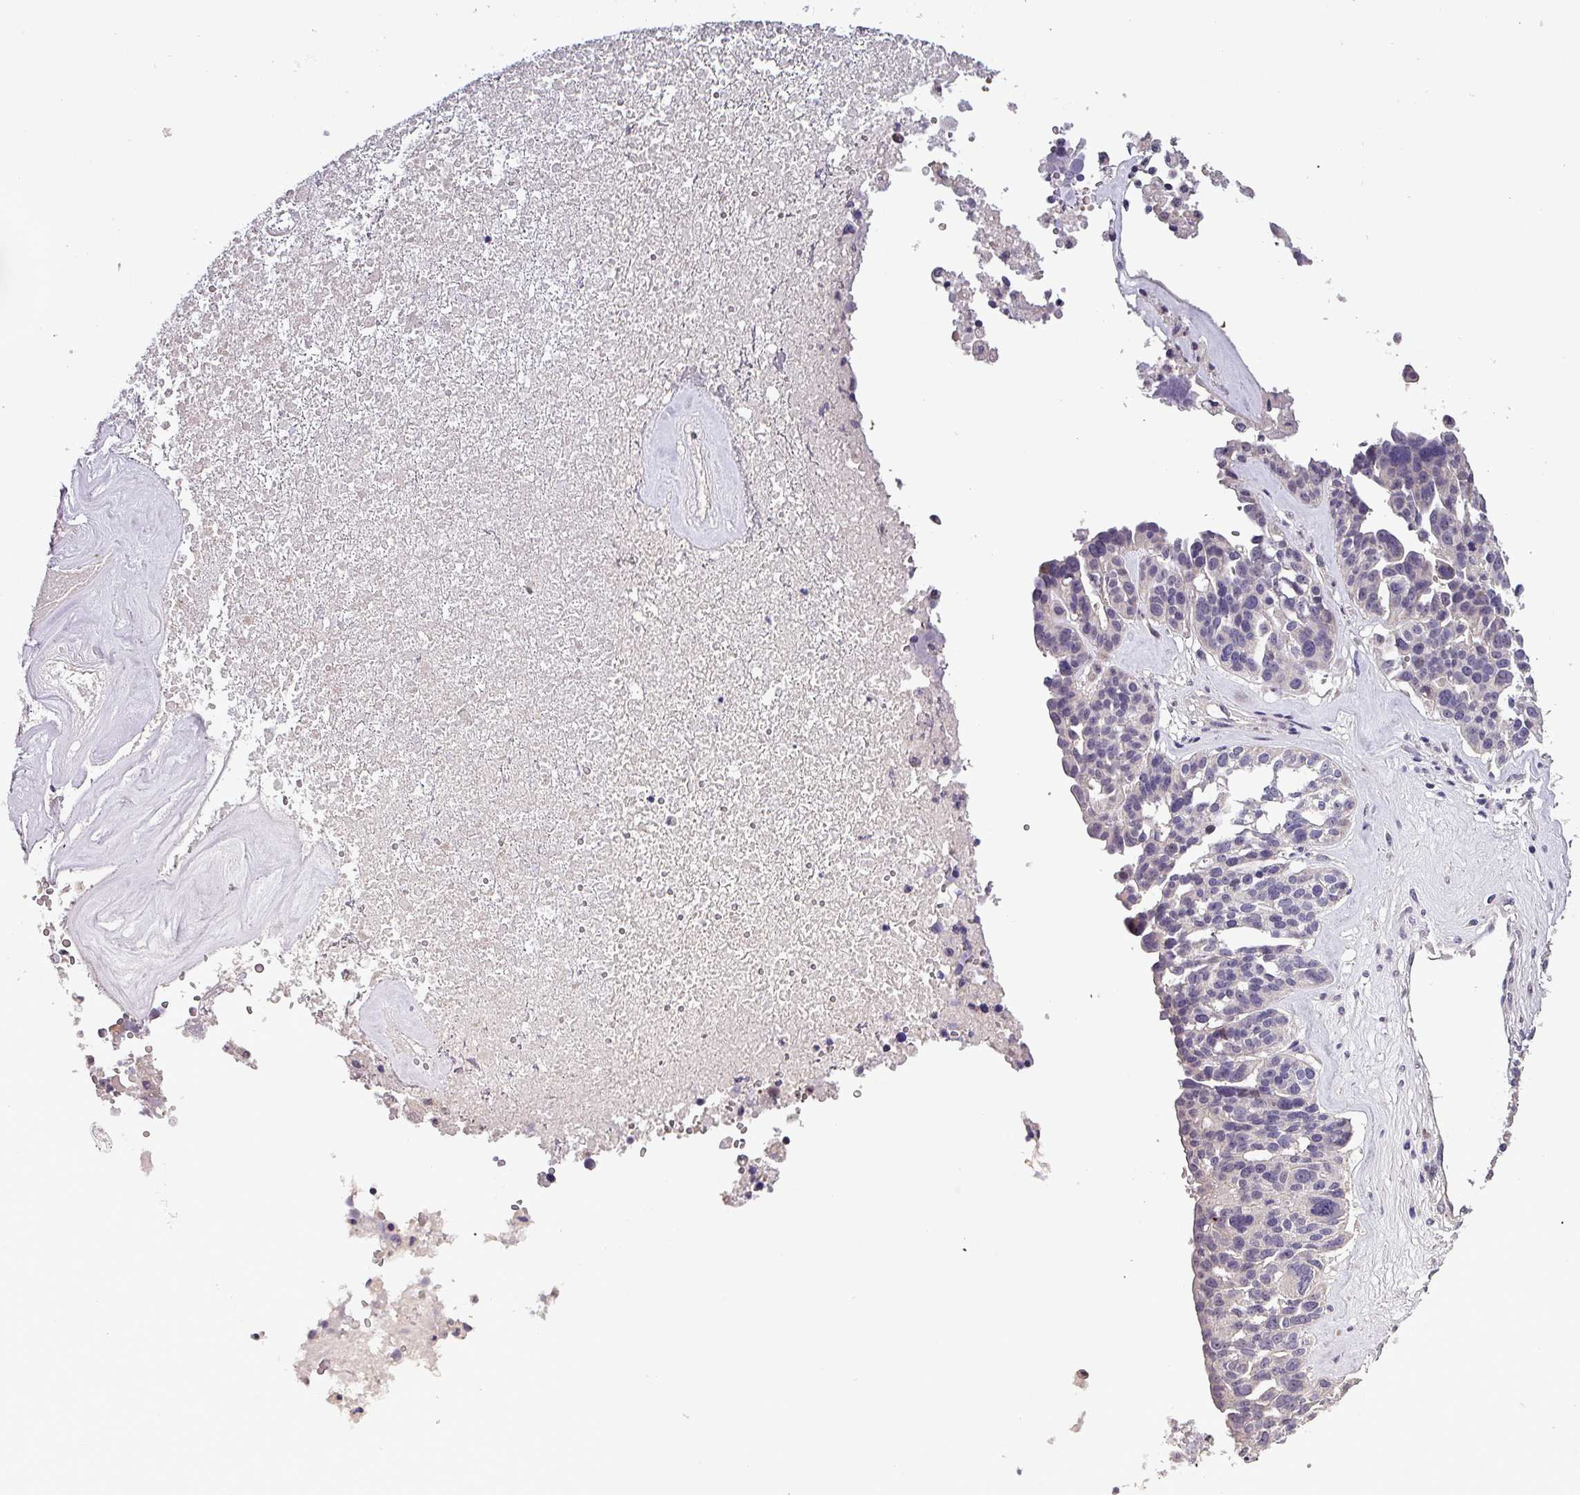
{"staining": {"intensity": "negative", "quantity": "none", "location": "none"}, "tissue": "ovarian cancer", "cell_type": "Tumor cells", "image_type": "cancer", "snomed": [{"axis": "morphology", "description": "Cystadenocarcinoma, serous, NOS"}, {"axis": "topography", "description": "Ovary"}], "caption": "Tumor cells show no significant protein expression in serous cystadenocarcinoma (ovarian). (Stains: DAB immunohistochemistry with hematoxylin counter stain, Microscopy: brightfield microscopy at high magnification).", "gene": "GRAPL", "patient": {"sex": "female", "age": 59}}